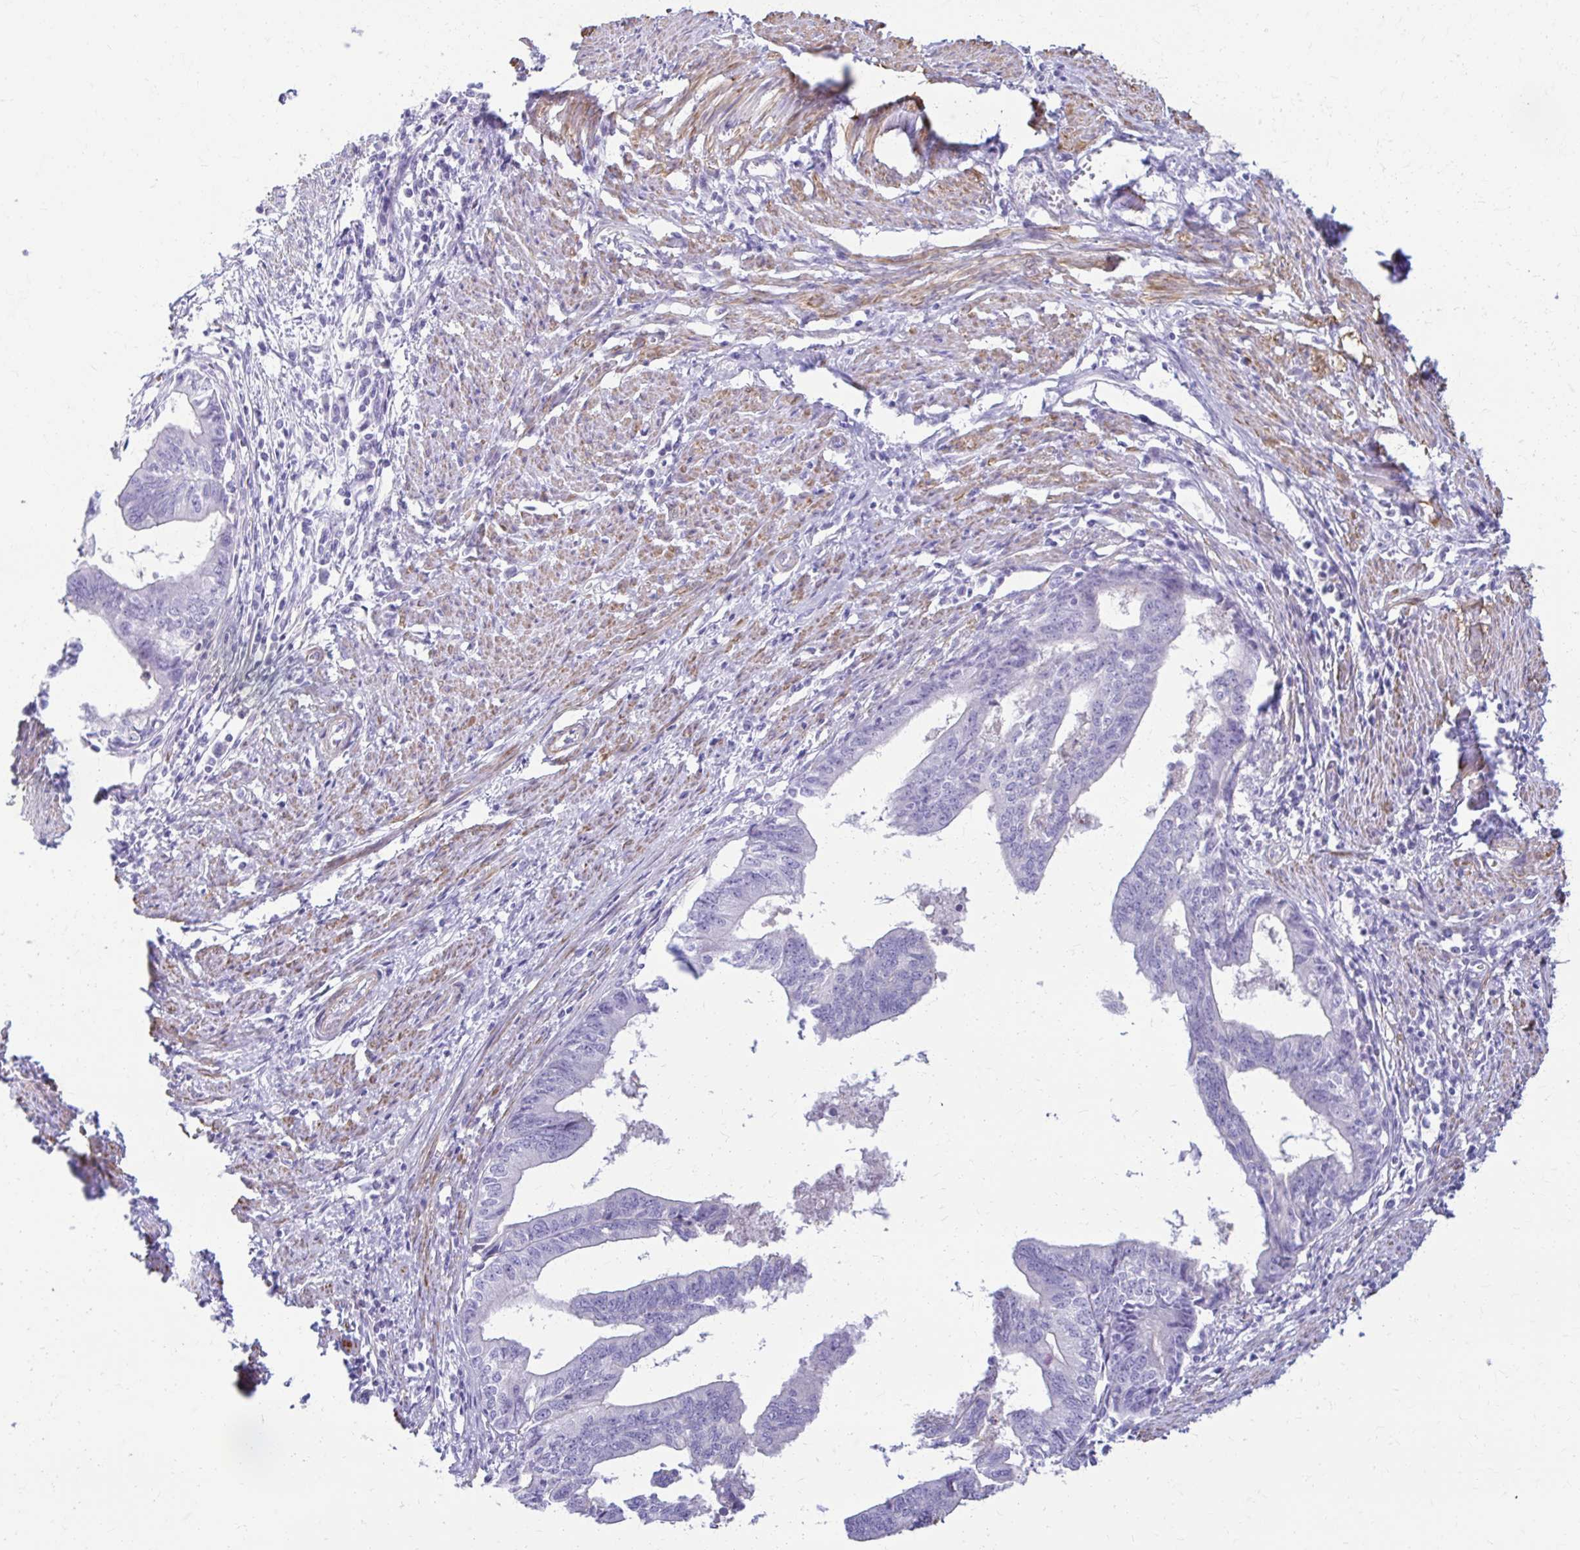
{"staining": {"intensity": "negative", "quantity": "none", "location": "none"}, "tissue": "endometrial cancer", "cell_type": "Tumor cells", "image_type": "cancer", "snomed": [{"axis": "morphology", "description": "Adenocarcinoma, NOS"}, {"axis": "topography", "description": "Endometrium"}], "caption": "DAB immunohistochemical staining of human endometrial adenocarcinoma demonstrates no significant staining in tumor cells.", "gene": "DSP", "patient": {"sex": "female", "age": 65}}